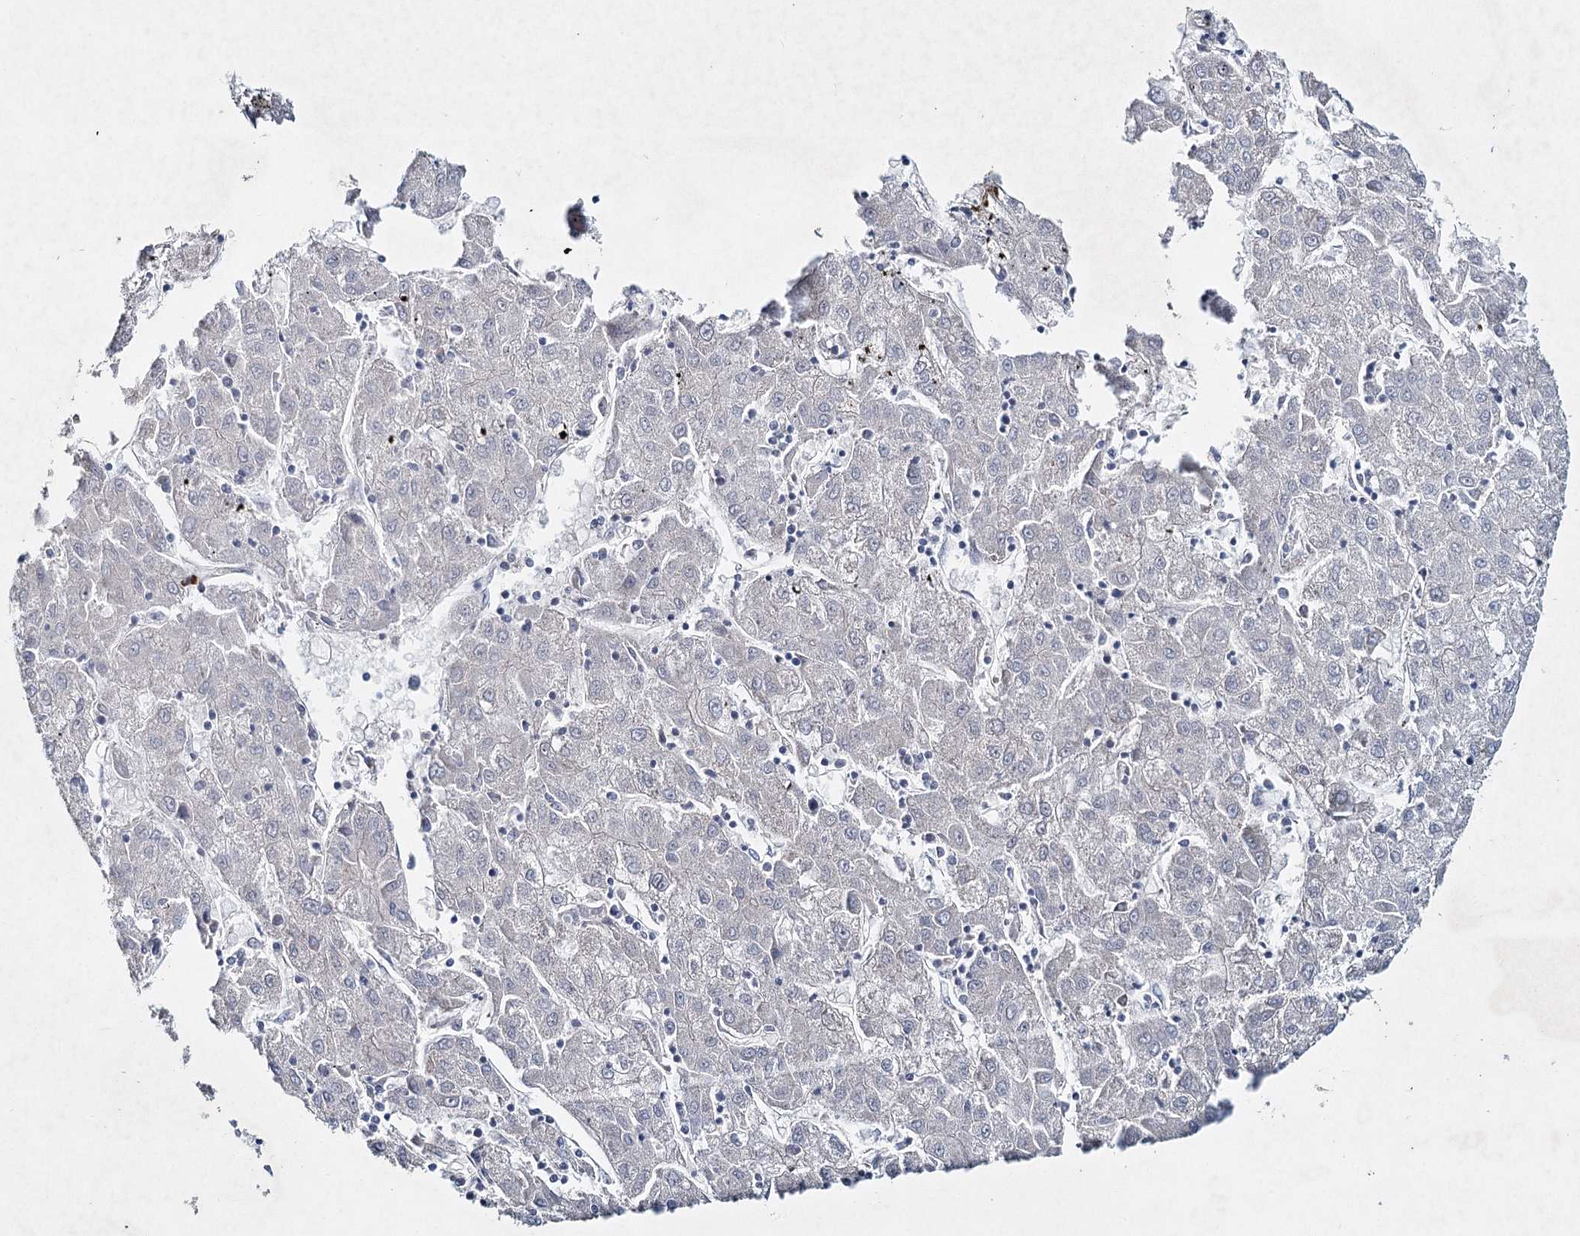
{"staining": {"intensity": "negative", "quantity": "none", "location": "none"}, "tissue": "liver cancer", "cell_type": "Tumor cells", "image_type": "cancer", "snomed": [{"axis": "morphology", "description": "Carcinoma, Hepatocellular, NOS"}, {"axis": "topography", "description": "Liver"}], "caption": "There is no significant positivity in tumor cells of liver cancer (hepatocellular carcinoma). Brightfield microscopy of immunohistochemistry stained with DAB (3,3'-diaminobenzidine) (brown) and hematoxylin (blue), captured at high magnification.", "gene": "RFX6", "patient": {"sex": "male", "age": 72}}